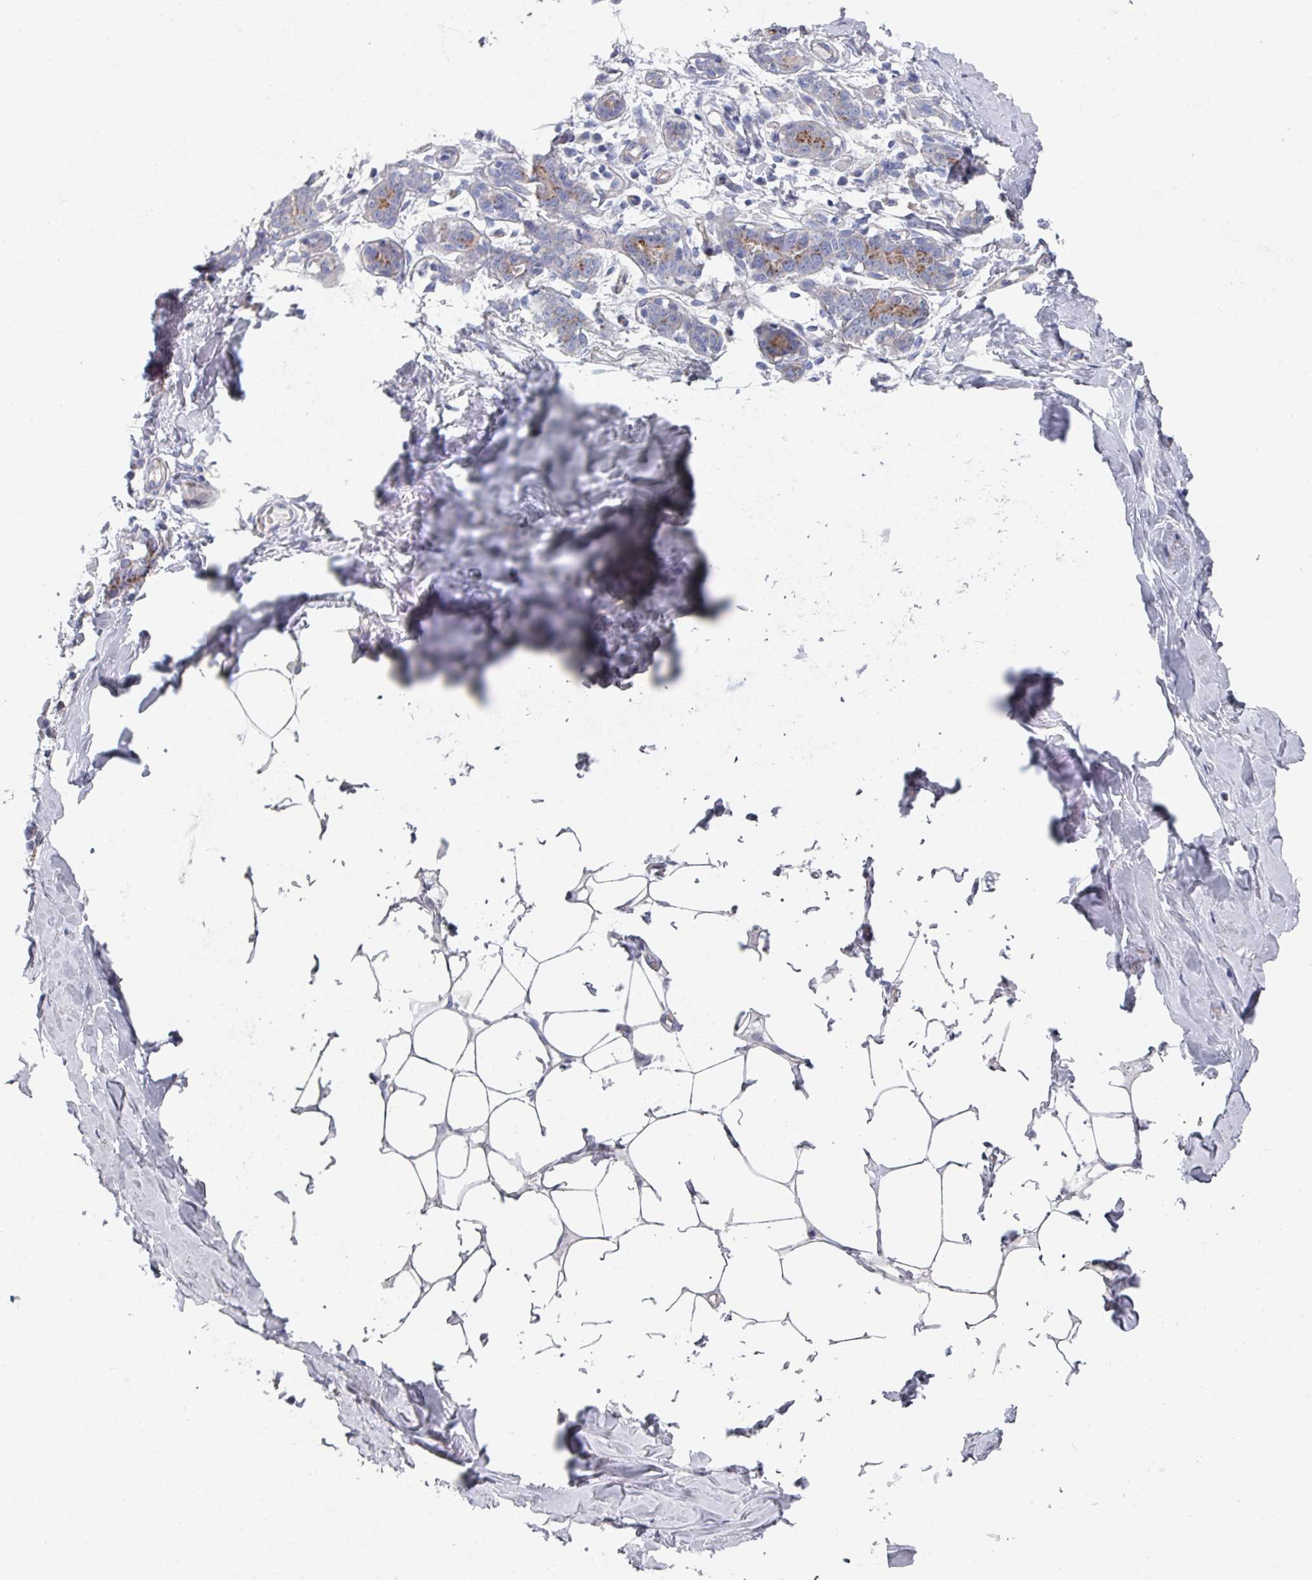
{"staining": {"intensity": "negative", "quantity": "none", "location": "none"}, "tissue": "breast", "cell_type": "Adipocytes", "image_type": "normal", "snomed": [{"axis": "morphology", "description": "Normal tissue, NOS"}, {"axis": "topography", "description": "Breast"}], "caption": "DAB (3,3'-diaminobenzidine) immunohistochemical staining of unremarkable breast exhibits no significant staining in adipocytes.", "gene": "EFL1", "patient": {"sex": "female", "age": 27}}